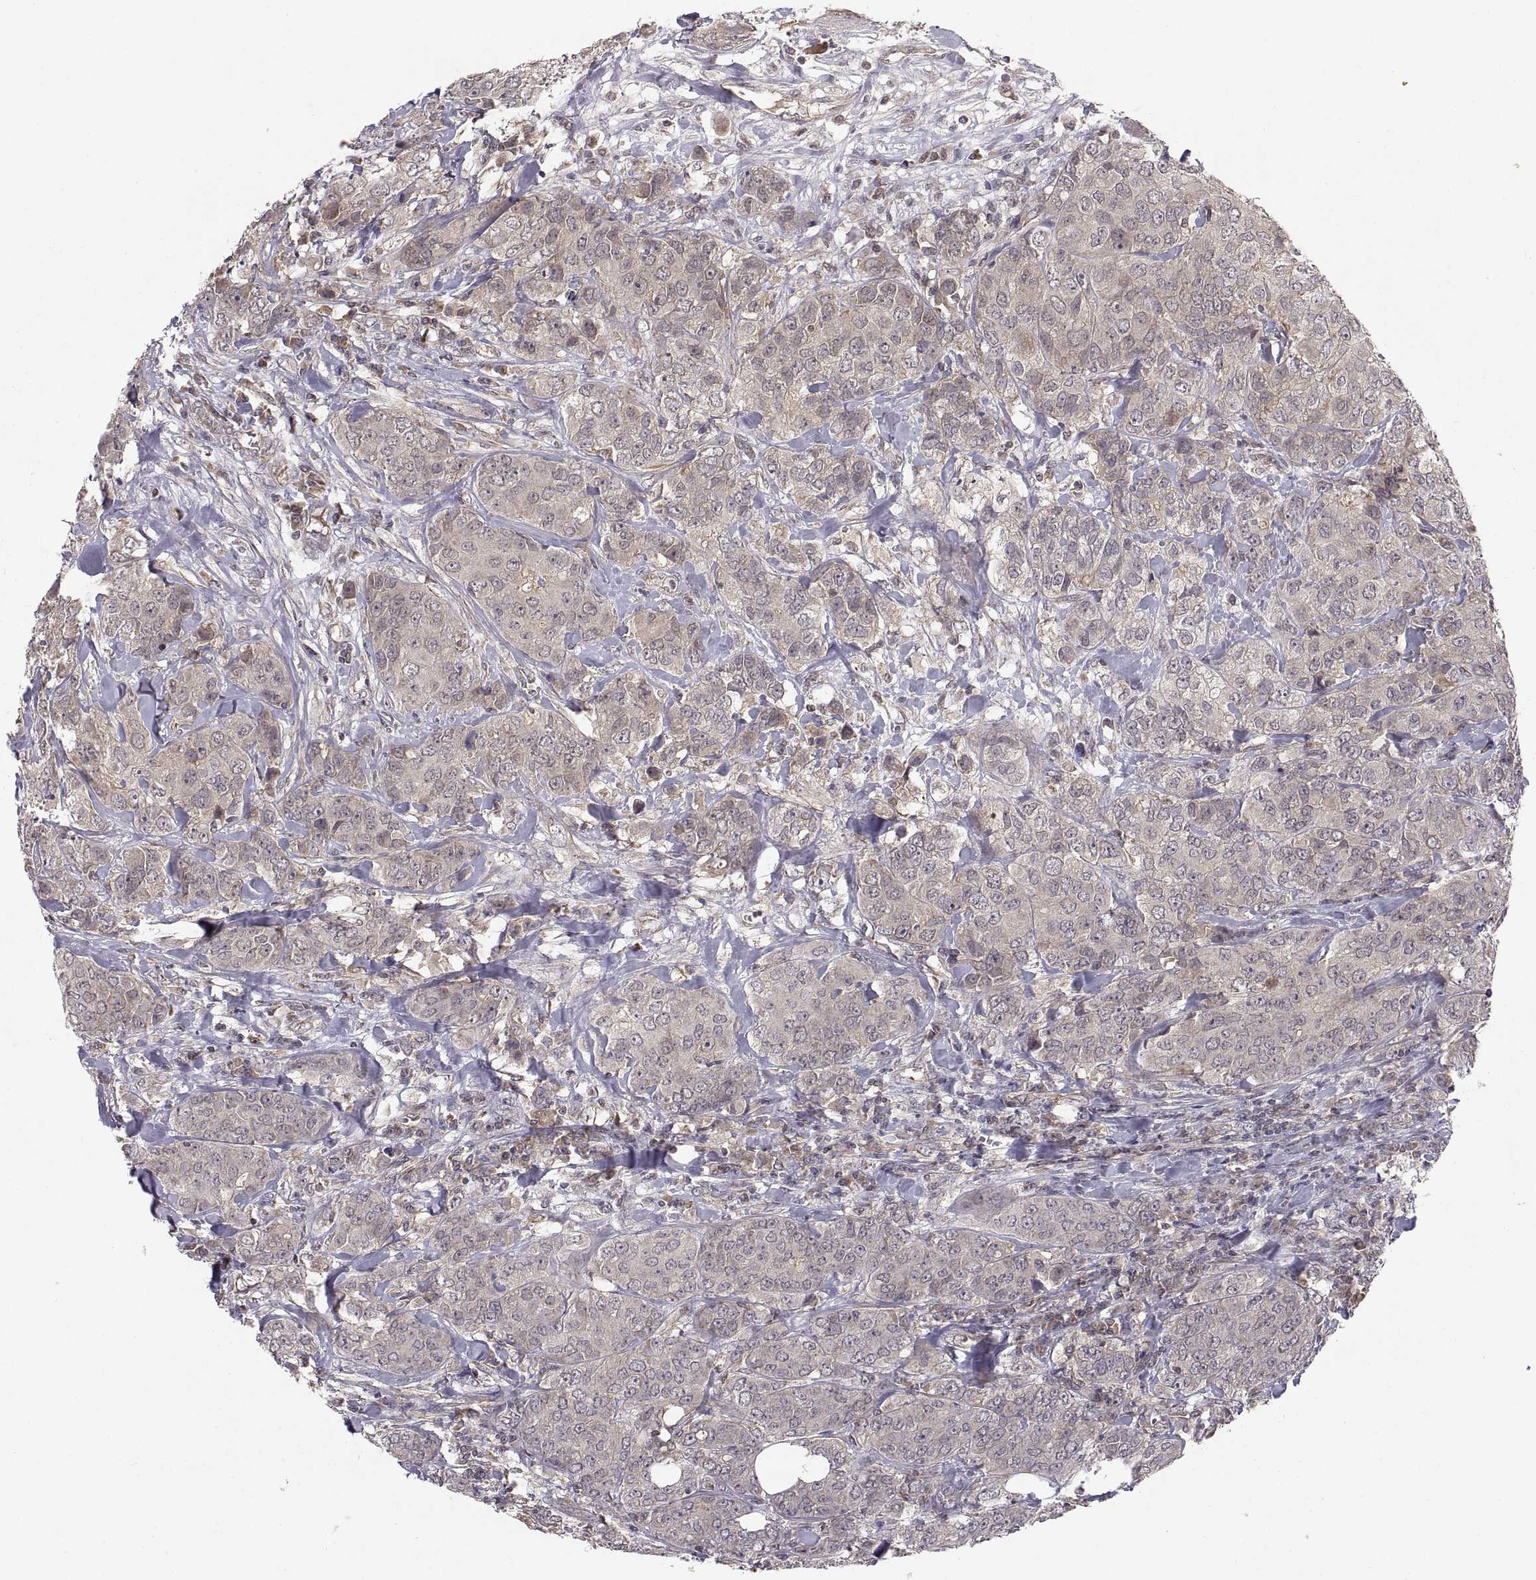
{"staining": {"intensity": "weak", "quantity": "25%-75%", "location": "cytoplasmic/membranous"}, "tissue": "breast cancer", "cell_type": "Tumor cells", "image_type": "cancer", "snomed": [{"axis": "morphology", "description": "Duct carcinoma"}, {"axis": "topography", "description": "Breast"}], "caption": "Breast cancer stained for a protein displays weak cytoplasmic/membranous positivity in tumor cells.", "gene": "ABL2", "patient": {"sex": "female", "age": 43}}